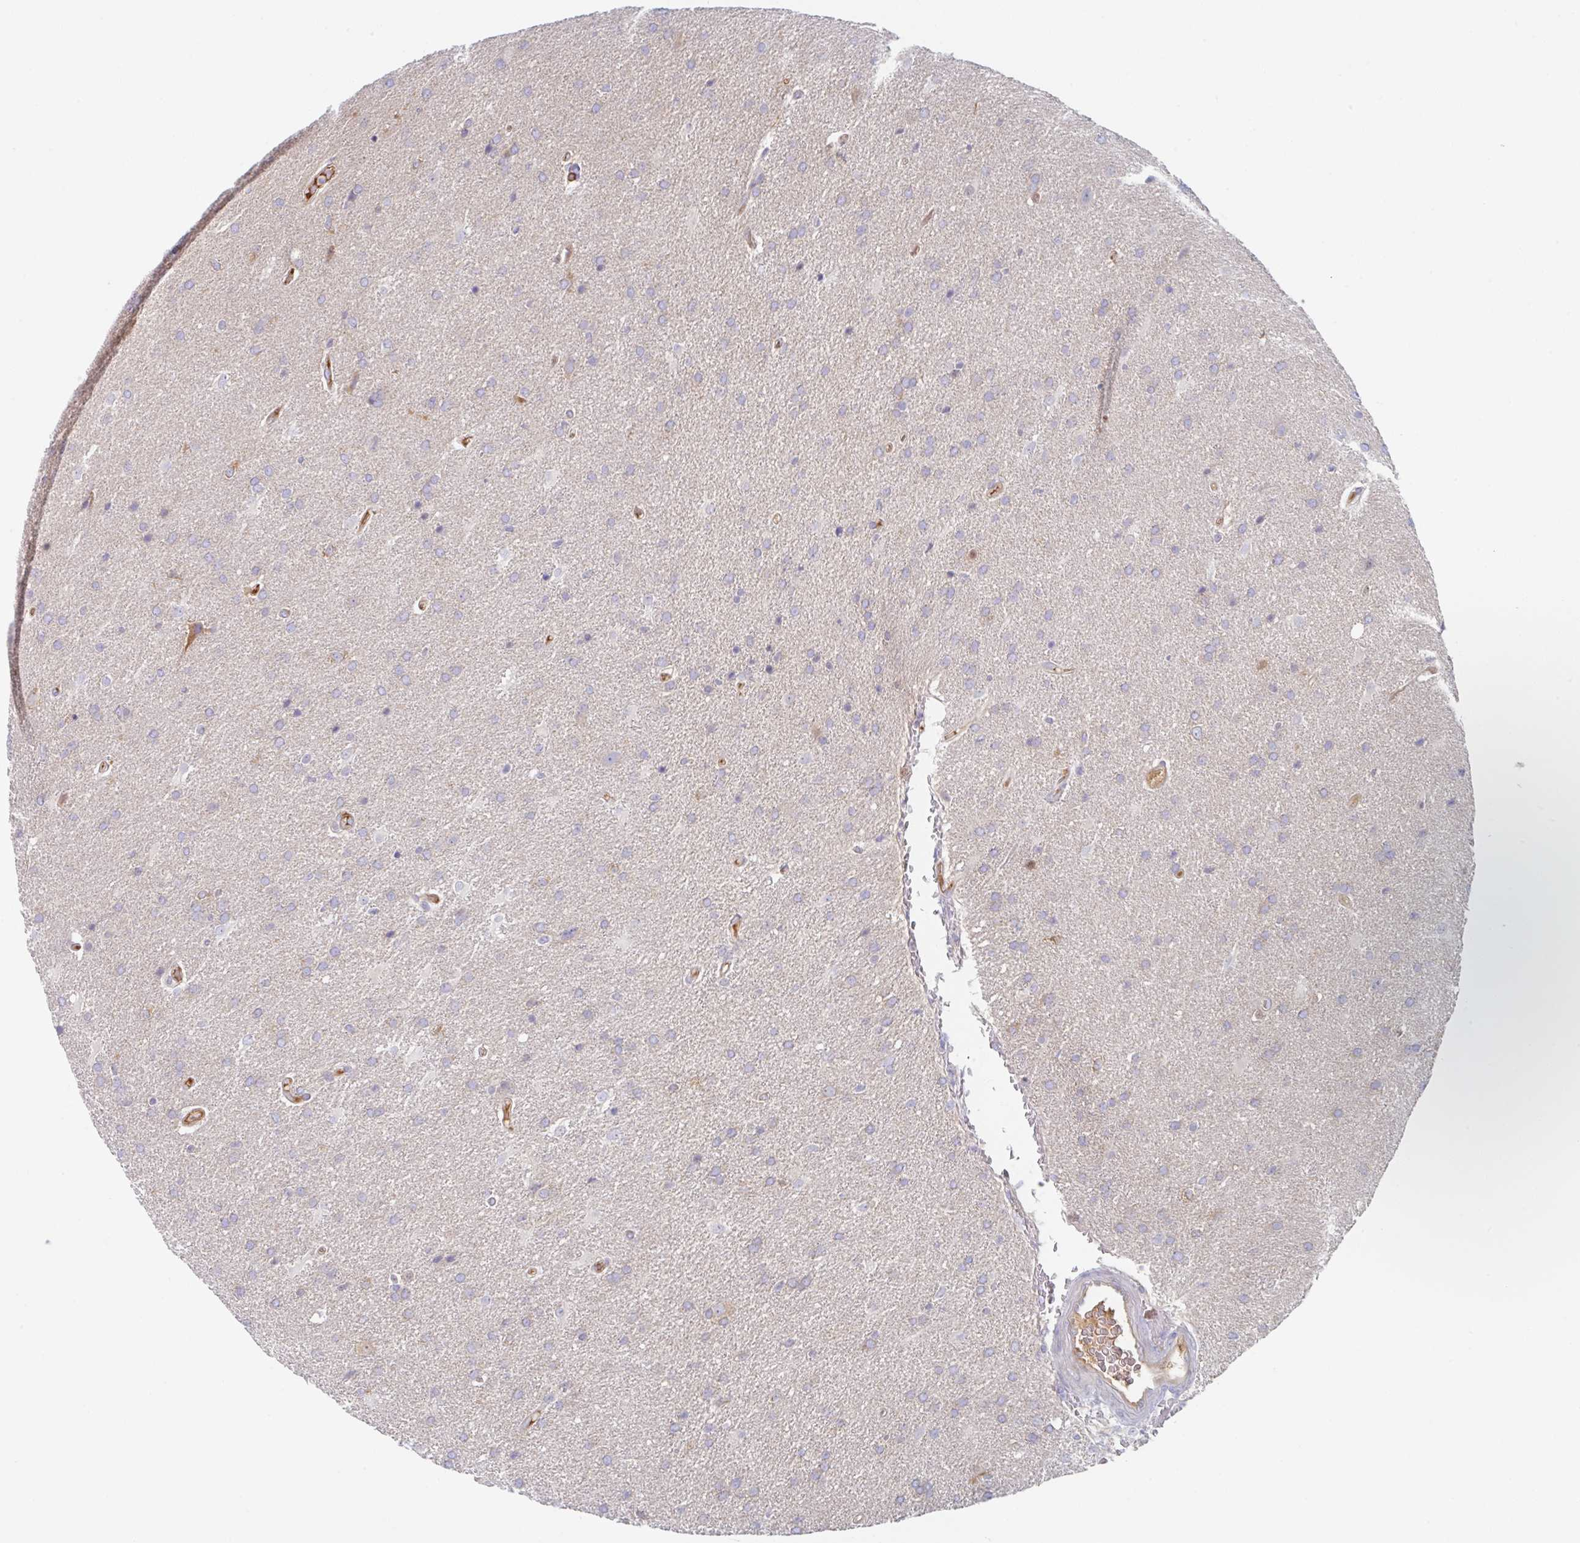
{"staining": {"intensity": "negative", "quantity": "none", "location": "none"}, "tissue": "glioma", "cell_type": "Tumor cells", "image_type": "cancer", "snomed": [{"axis": "morphology", "description": "Glioma, malignant, High grade"}, {"axis": "topography", "description": "Brain"}], "caption": "This is a photomicrograph of IHC staining of malignant glioma (high-grade), which shows no positivity in tumor cells. Brightfield microscopy of immunohistochemistry stained with DAB (brown) and hematoxylin (blue), captured at high magnification.", "gene": "AMPD2", "patient": {"sex": "male", "age": 56}}